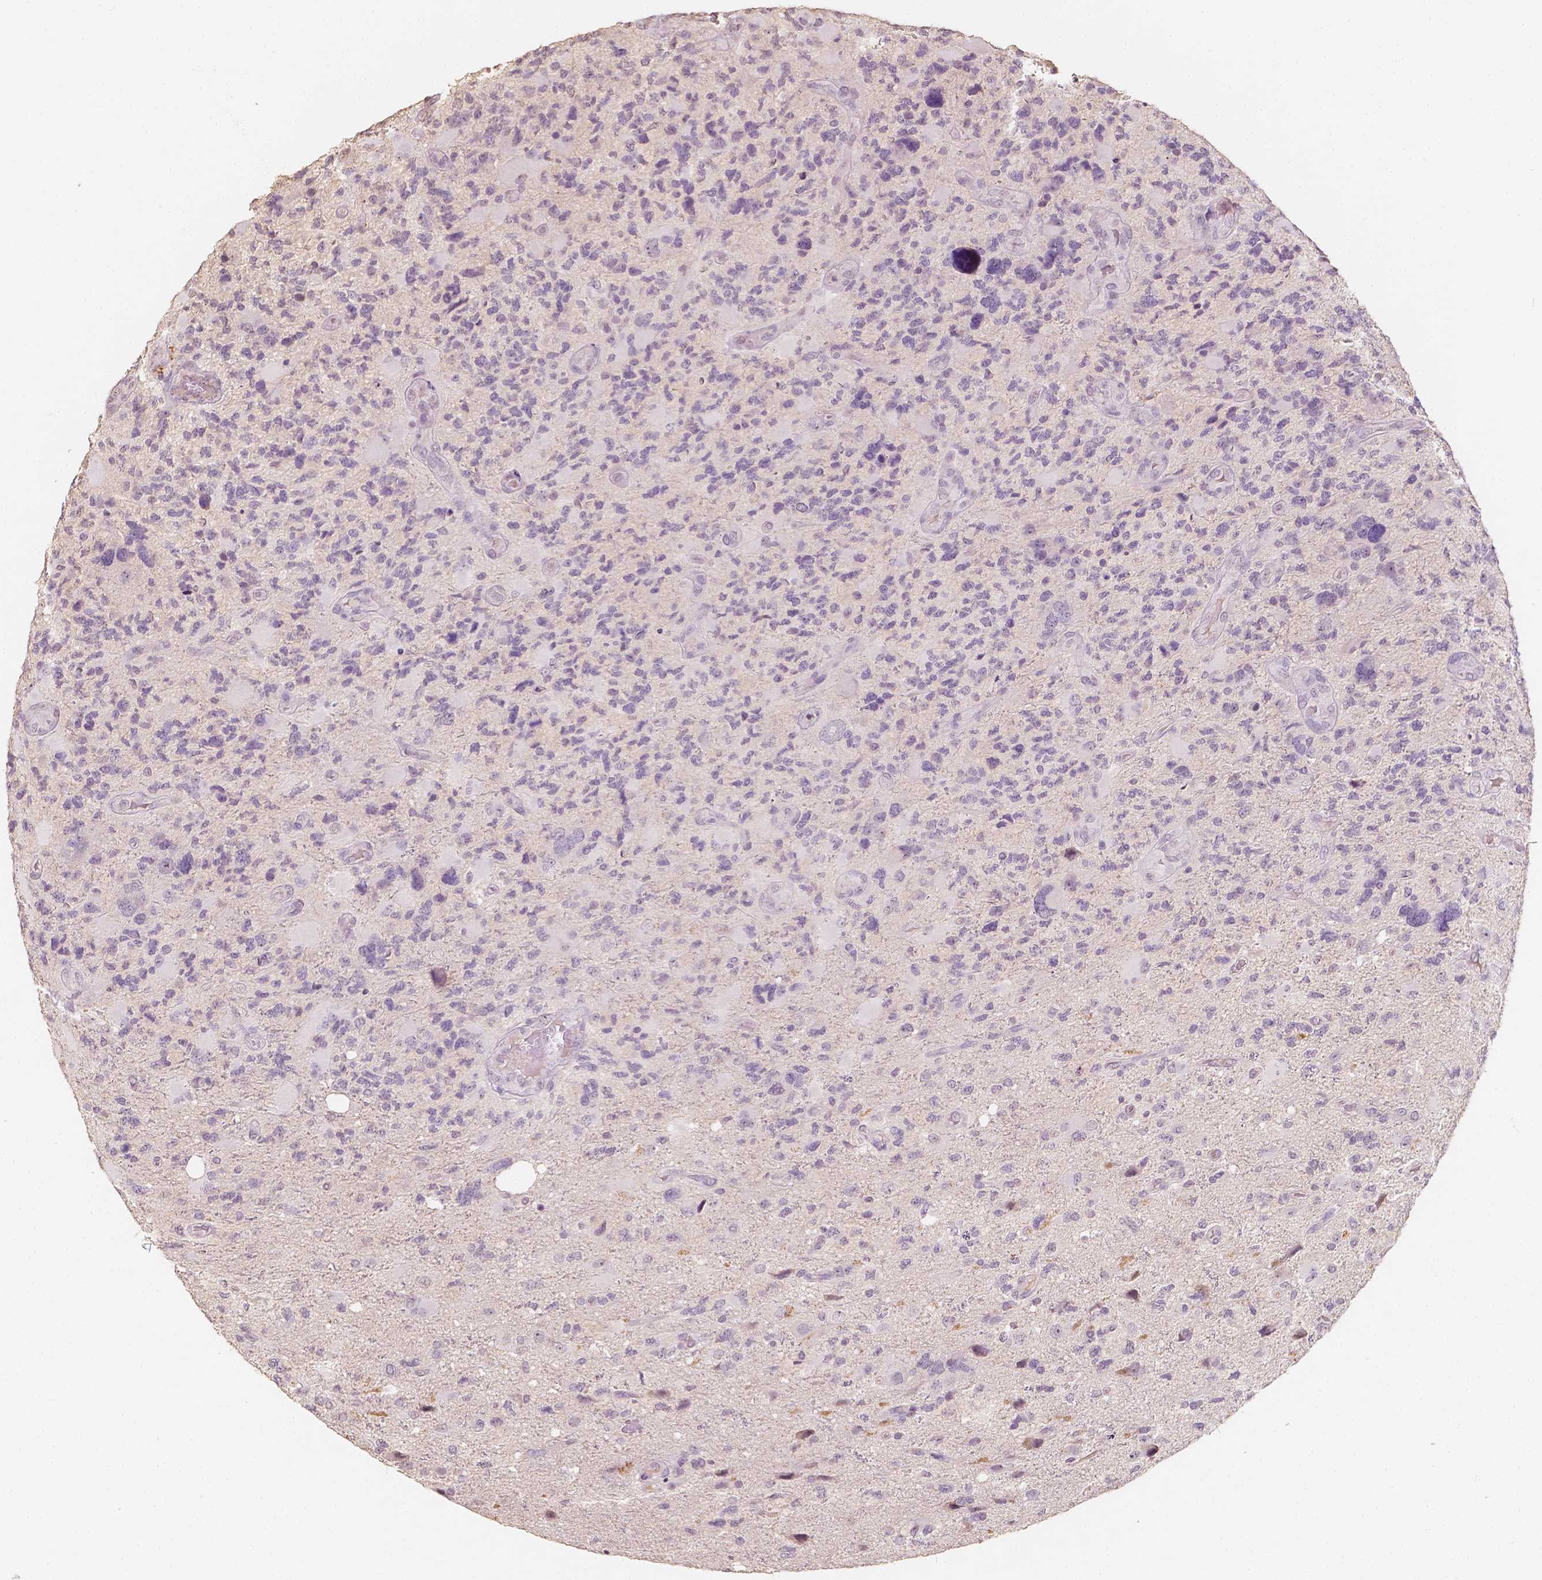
{"staining": {"intensity": "negative", "quantity": "none", "location": "none"}, "tissue": "glioma", "cell_type": "Tumor cells", "image_type": "cancer", "snomed": [{"axis": "morphology", "description": "Glioma, malignant, High grade"}, {"axis": "topography", "description": "Brain"}], "caption": "There is no significant positivity in tumor cells of glioma.", "gene": "SOX15", "patient": {"sex": "female", "age": 71}}